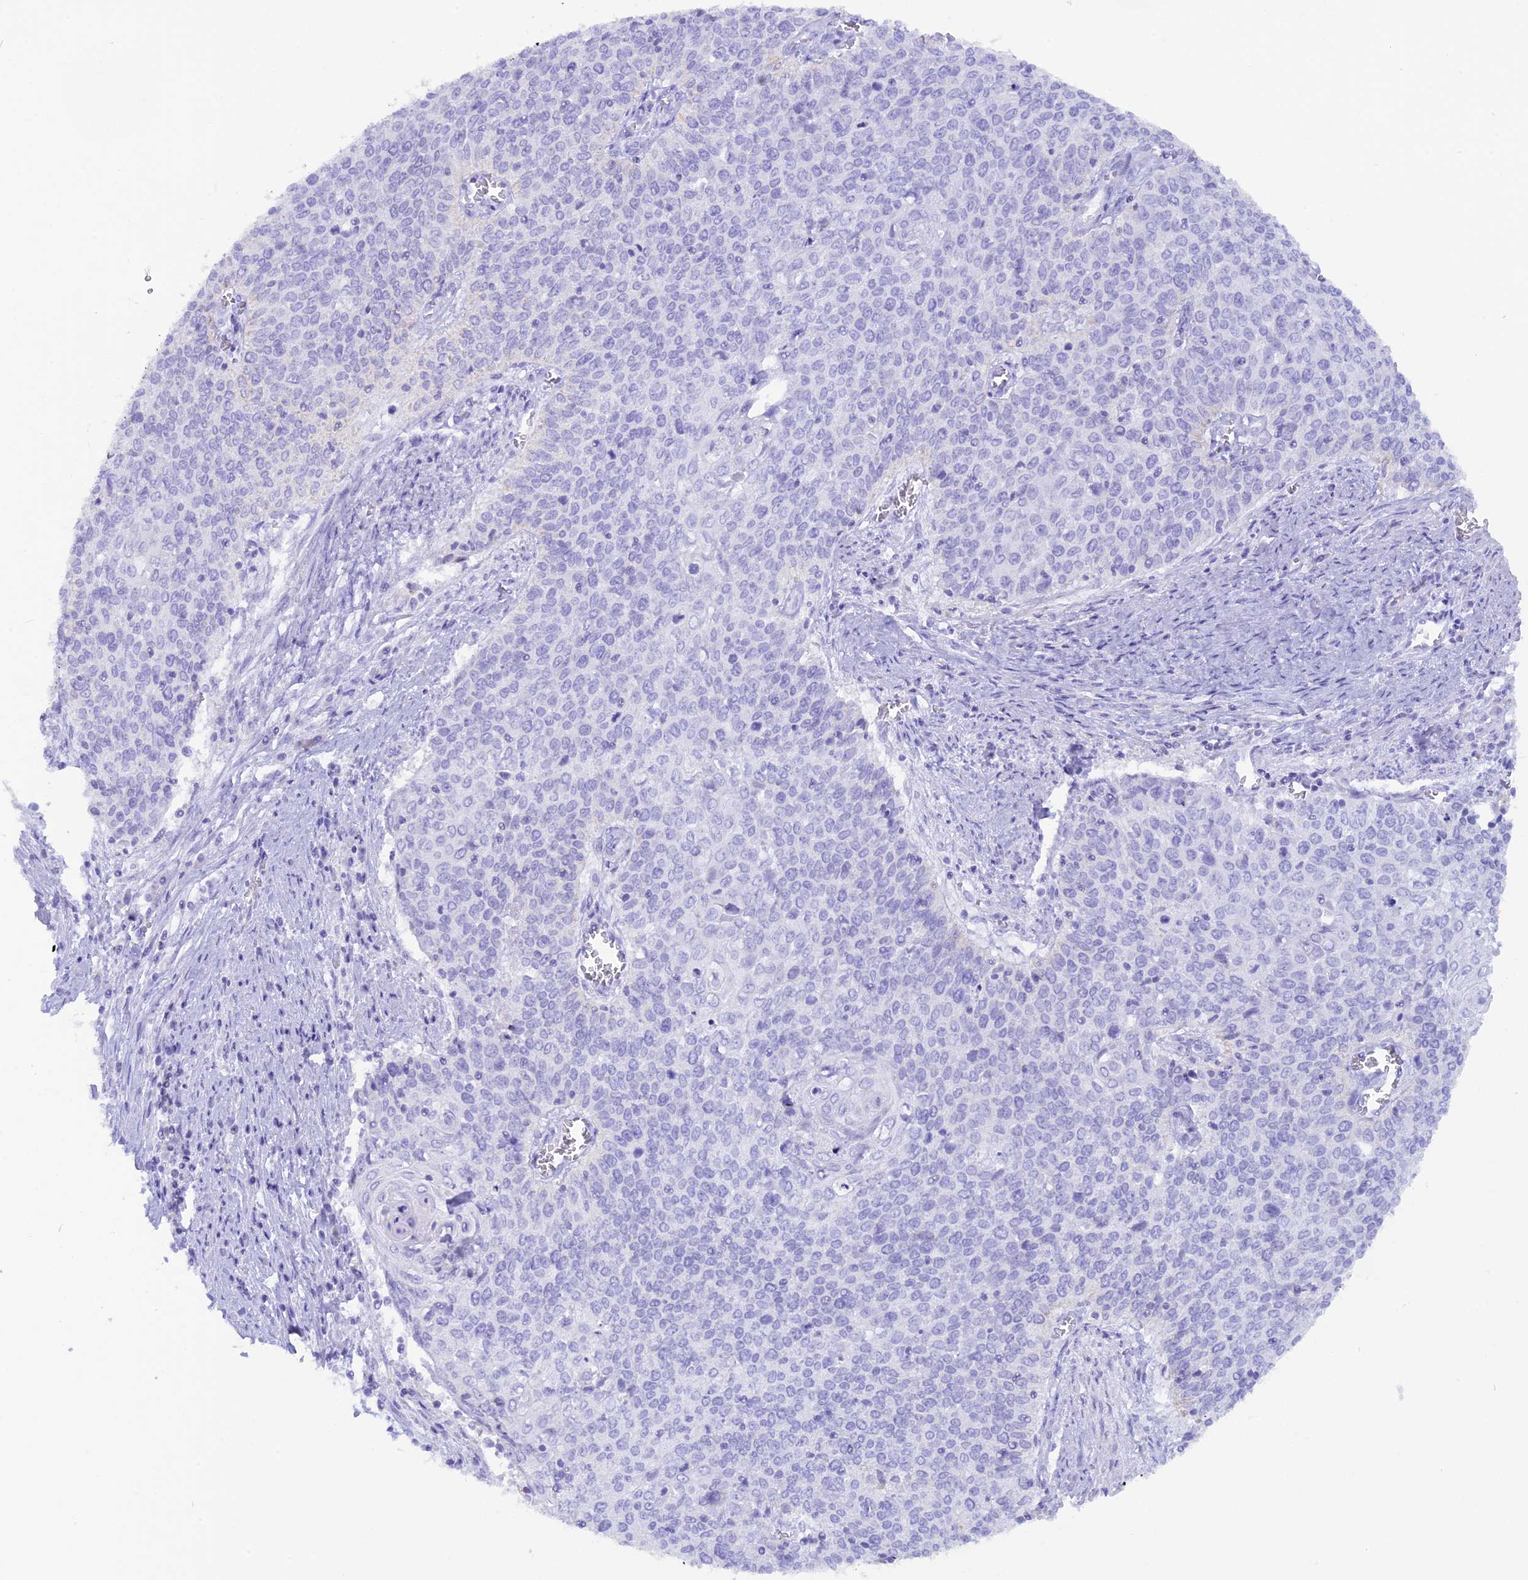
{"staining": {"intensity": "negative", "quantity": "none", "location": "none"}, "tissue": "cervical cancer", "cell_type": "Tumor cells", "image_type": "cancer", "snomed": [{"axis": "morphology", "description": "Squamous cell carcinoma, NOS"}, {"axis": "topography", "description": "Cervix"}], "caption": "Tumor cells are negative for protein expression in human cervical cancer.", "gene": "GLYATL1", "patient": {"sex": "female", "age": 39}}